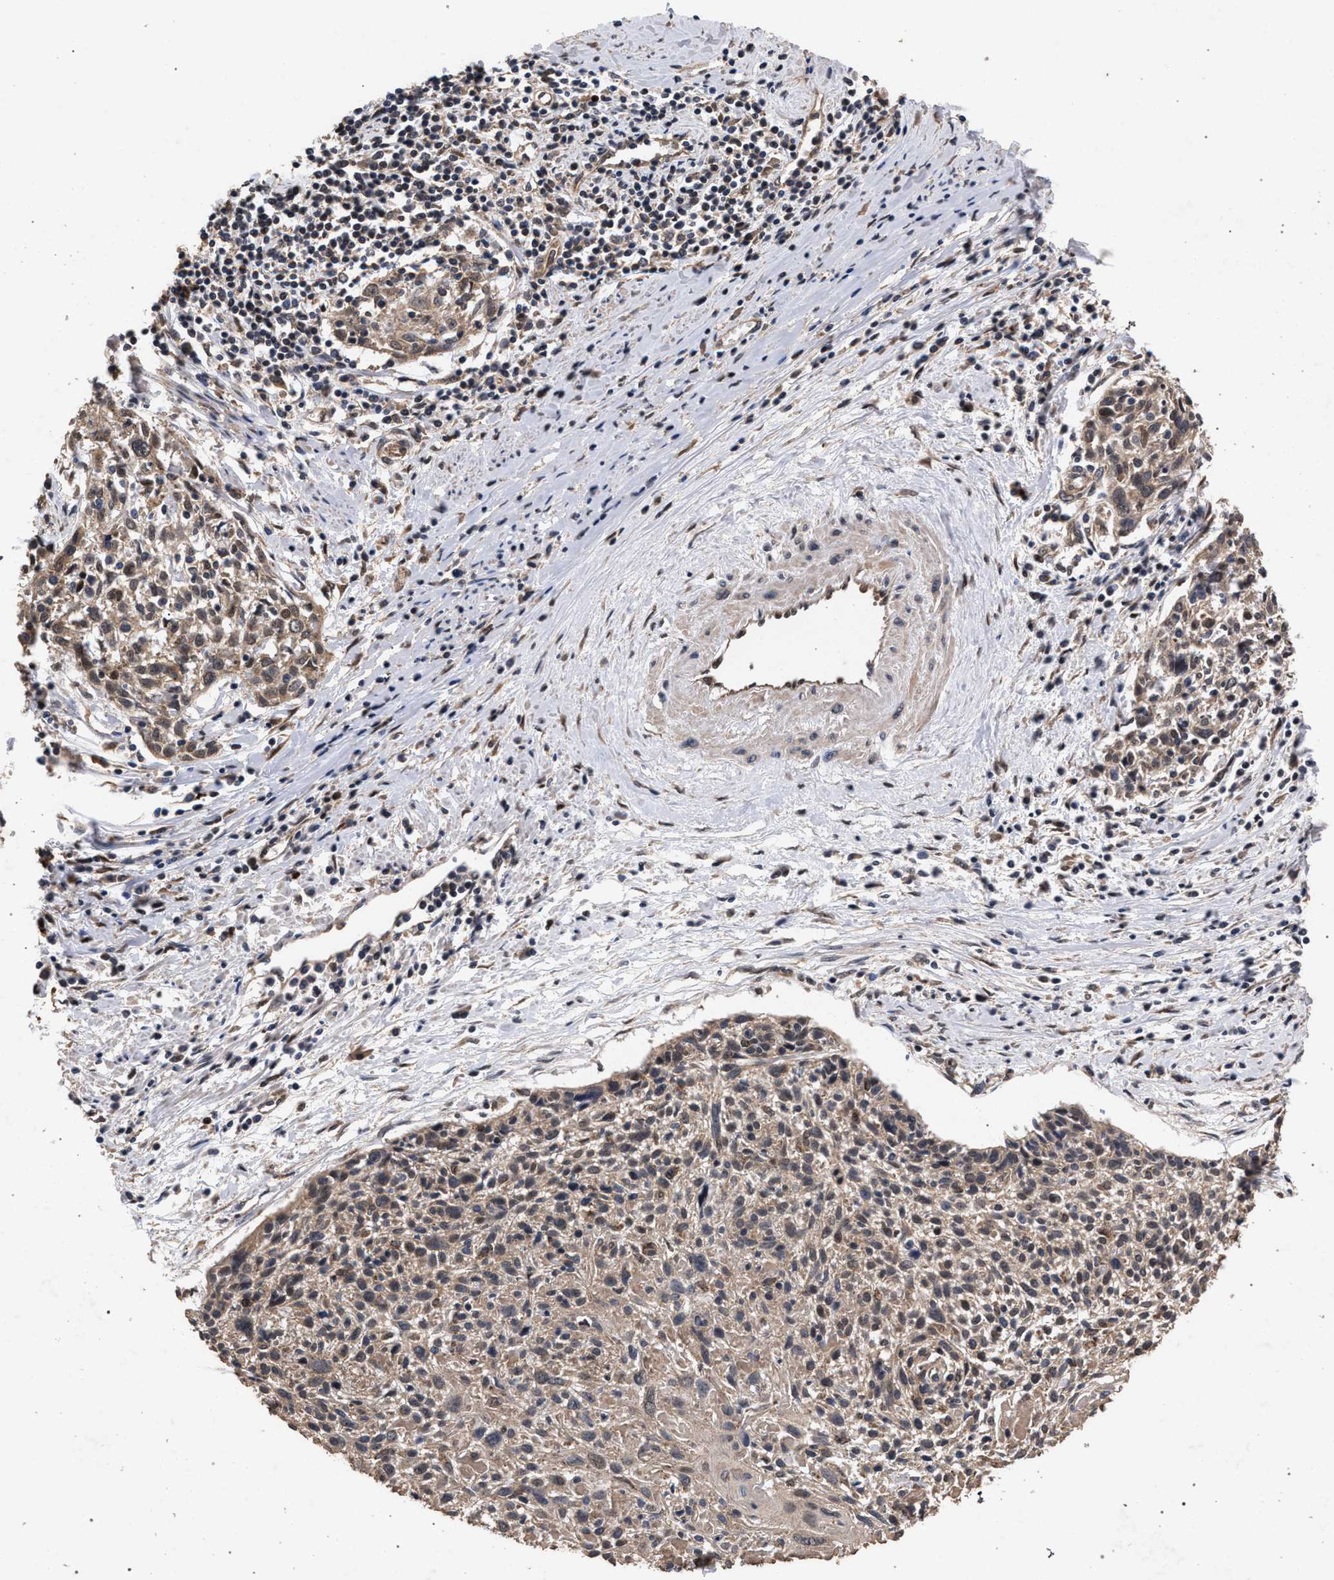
{"staining": {"intensity": "weak", "quantity": ">75%", "location": "cytoplasmic/membranous"}, "tissue": "cervical cancer", "cell_type": "Tumor cells", "image_type": "cancer", "snomed": [{"axis": "morphology", "description": "Squamous cell carcinoma, NOS"}, {"axis": "topography", "description": "Cervix"}], "caption": "An immunohistochemistry photomicrograph of neoplastic tissue is shown. Protein staining in brown highlights weak cytoplasmic/membranous positivity in cervical cancer (squamous cell carcinoma) within tumor cells.", "gene": "ACOX1", "patient": {"sex": "female", "age": 51}}